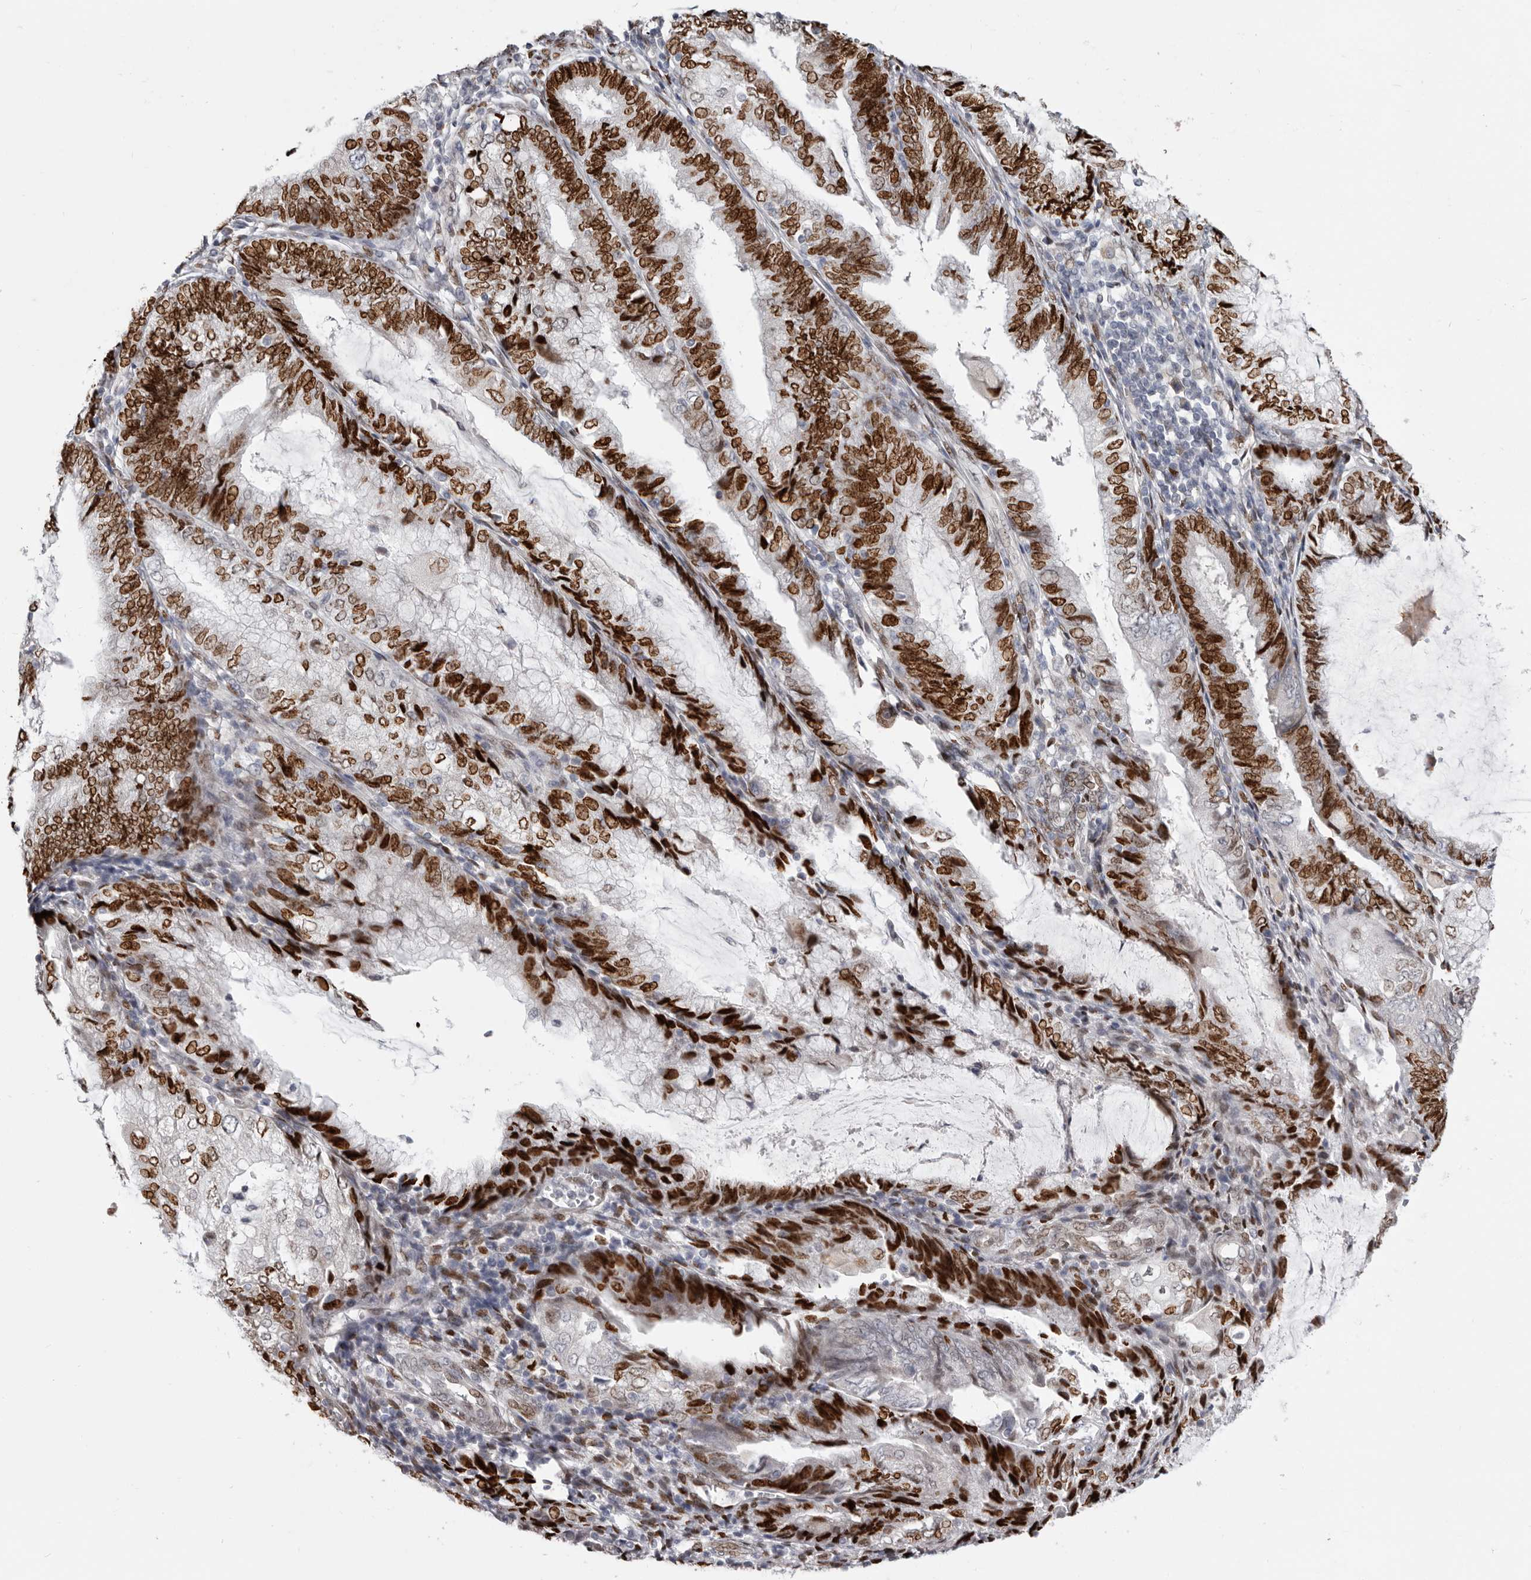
{"staining": {"intensity": "strong", "quantity": "25%-75%", "location": "nuclear"}, "tissue": "endometrial cancer", "cell_type": "Tumor cells", "image_type": "cancer", "snomed": [{"axis": "morphology", "description": "Adenocarcinoma, NOS"}, {"axis": "topography", "description": "Endometrium"}], "caption": "Immunohistochemistry photomicrograph of neoplastic tissue: human adenocarcinoma (endometrial) stained using immunohistochemistry demonstrates high levels of strong protein expression localized specifically in the nuclear of tumor cells, appearing as a nuclear brown color.", "gene": "SRP19", "patient": {"sex": "female", "age": 81}}